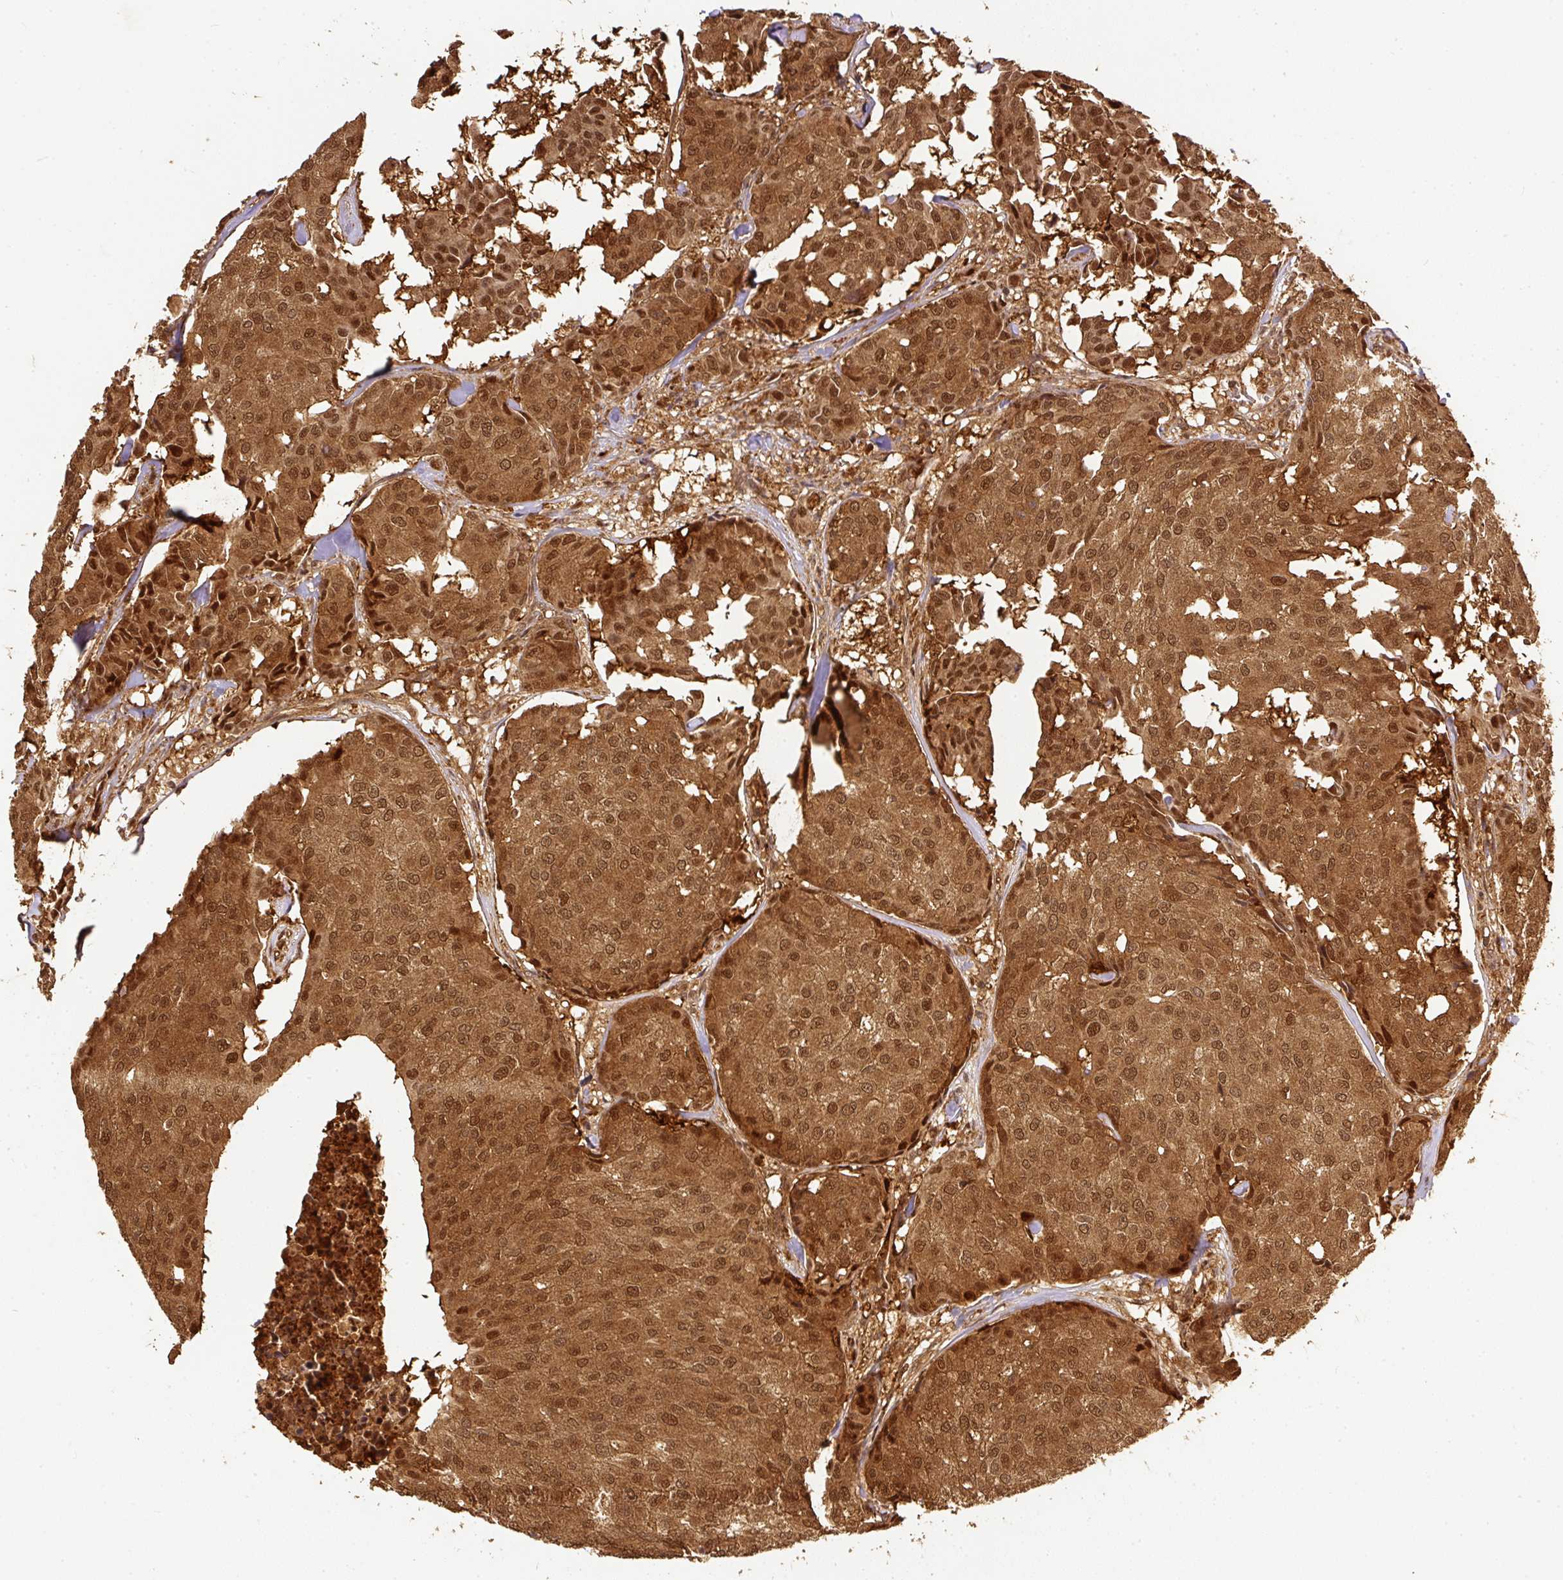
{"staining": {"intensity": "strong", "quantity": ">75%", "location": "cytoplasmic/membranous,nuclear"}, "tissue": "breast cancer", "cell_type": "Tumor cells", "image_type": "cancer", "snomed": [{"axis": "morphology", "description": "Duct carcinoma"}, {"axis": "topography", "description": "Breast"}], "caption": "Breast infiltrating ductal carcinoma tissue exhibits strong cytoplasmic/membranous and nuclear expression in about >75% of tumor cells, visualized by immunohistochemistry.", "gene": "PSMD1", "patient": {"sex": "female", "age": 75}}